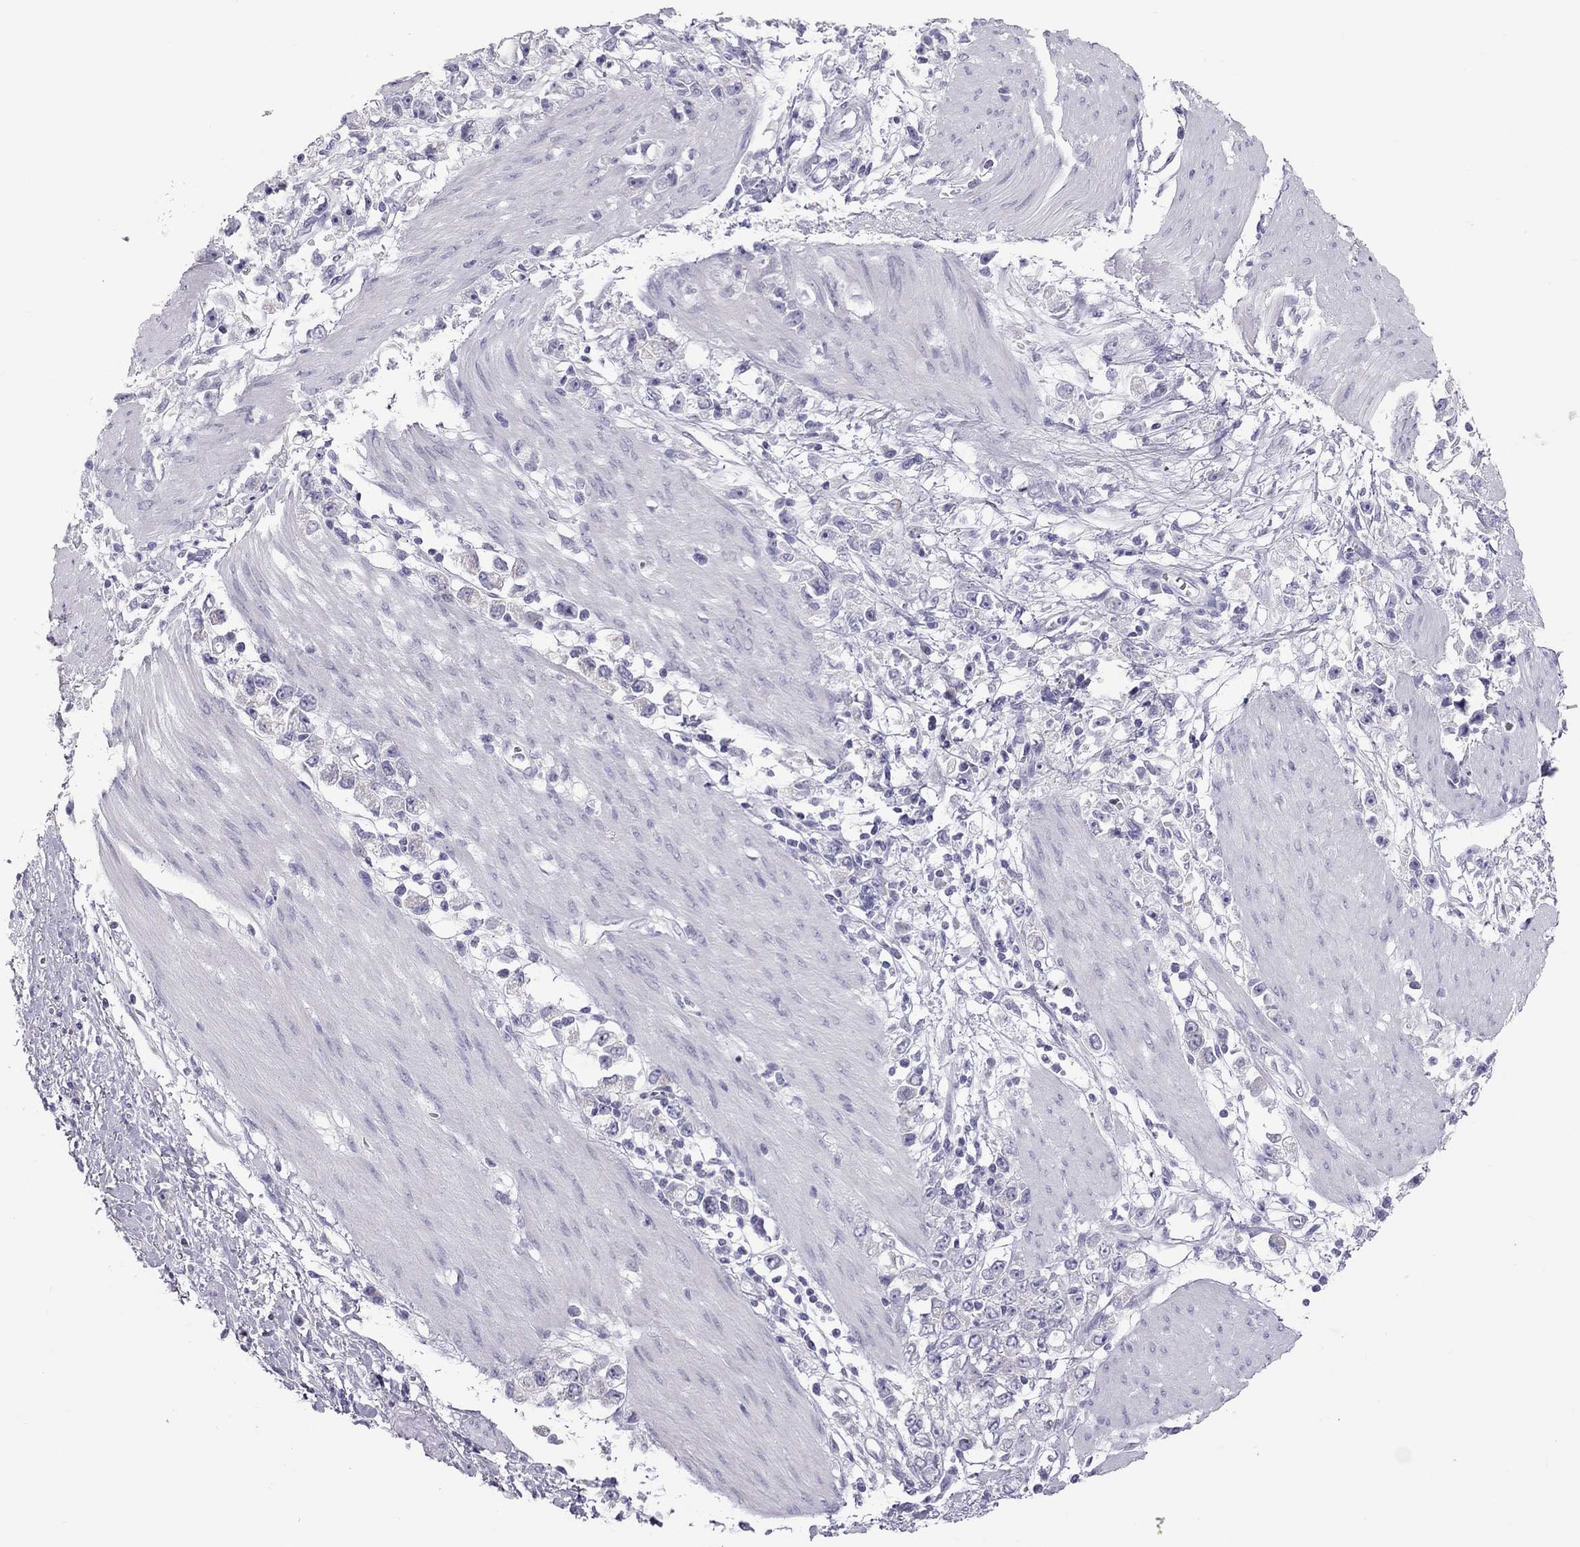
{"staining": {"intensity": "negative", "quantity": "none", "location": "none"}, "tissue": "stomach cancer", "cell_type": "Tumor cells", "image_type": "cancer", "snomed": [{"axis": "morphology", "description": "Adenocarcinoma, NOS"}, {"axis": "topography", "description": "Stomach"}], "caption": "Histopathology image shows no protein positivity in tumor cells of adenocarcinoma (stomach) tissue.", "gene": "TEX14", "patient": {"sex": "female", "age": 59}}